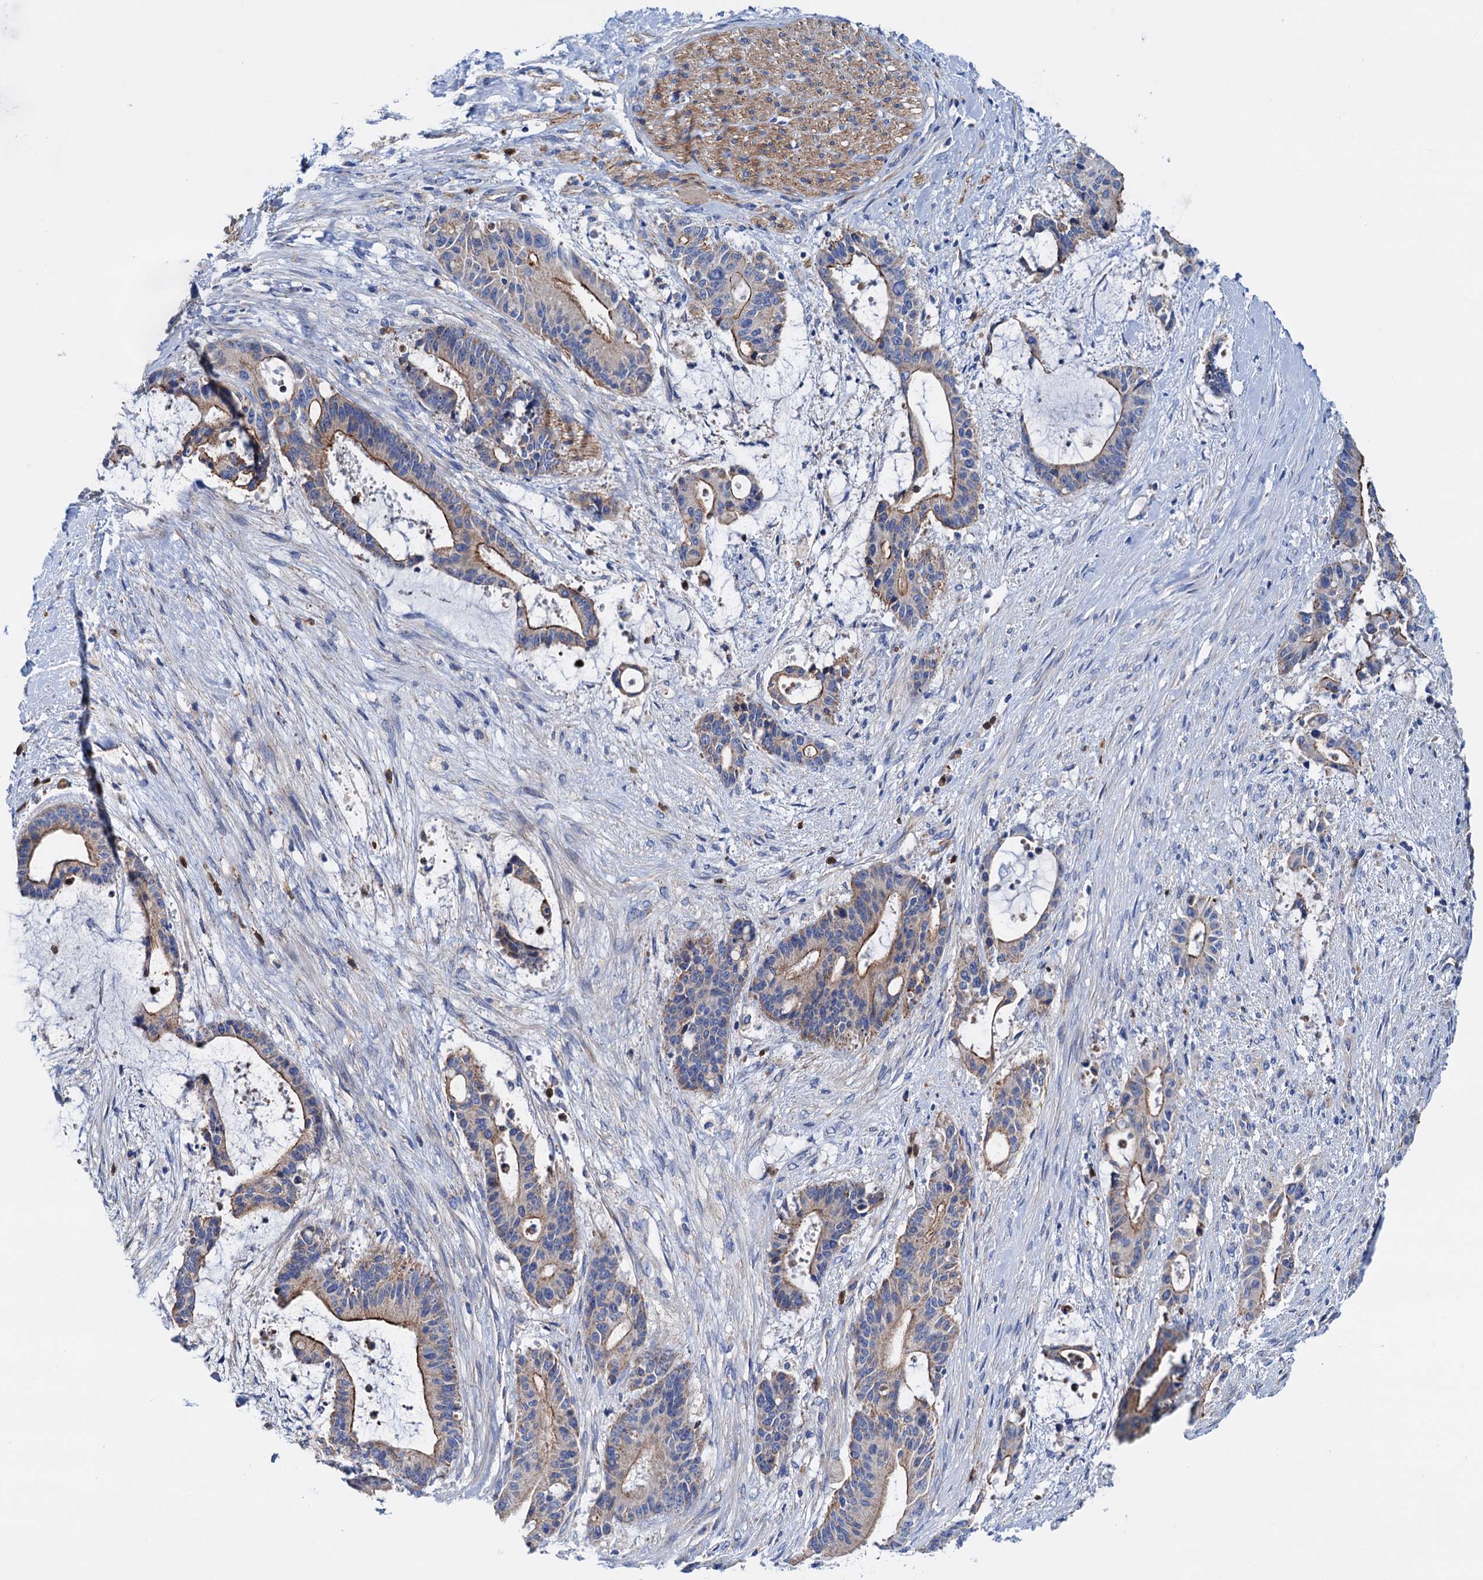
{"staining": {"intensity": "moderate", "quantity": "25%-75%", "location": "cytoplasmic/membranous"}, "tissue": "liver cancer", "cell_type": "Tumor cells", "image_type": "cancer", "snomed": [{"axis": "morphology", "description": "Normal tissue, NOS"}, {"axis": "morphology", "description": "Cholangiocarcinoma"}, {"axis": "topography", "description": "Liver"}, {"axis": "topography", "description": "Peripheral nerve tissue"}], "caption": "Tumor cells show moderate cytoplasmic/membranous staining in approximately 25%-75% of cells in cholangiocarcinoma (liver).", "gene": "RASSF9", "patient": {"sex": "female", "age": 73}}